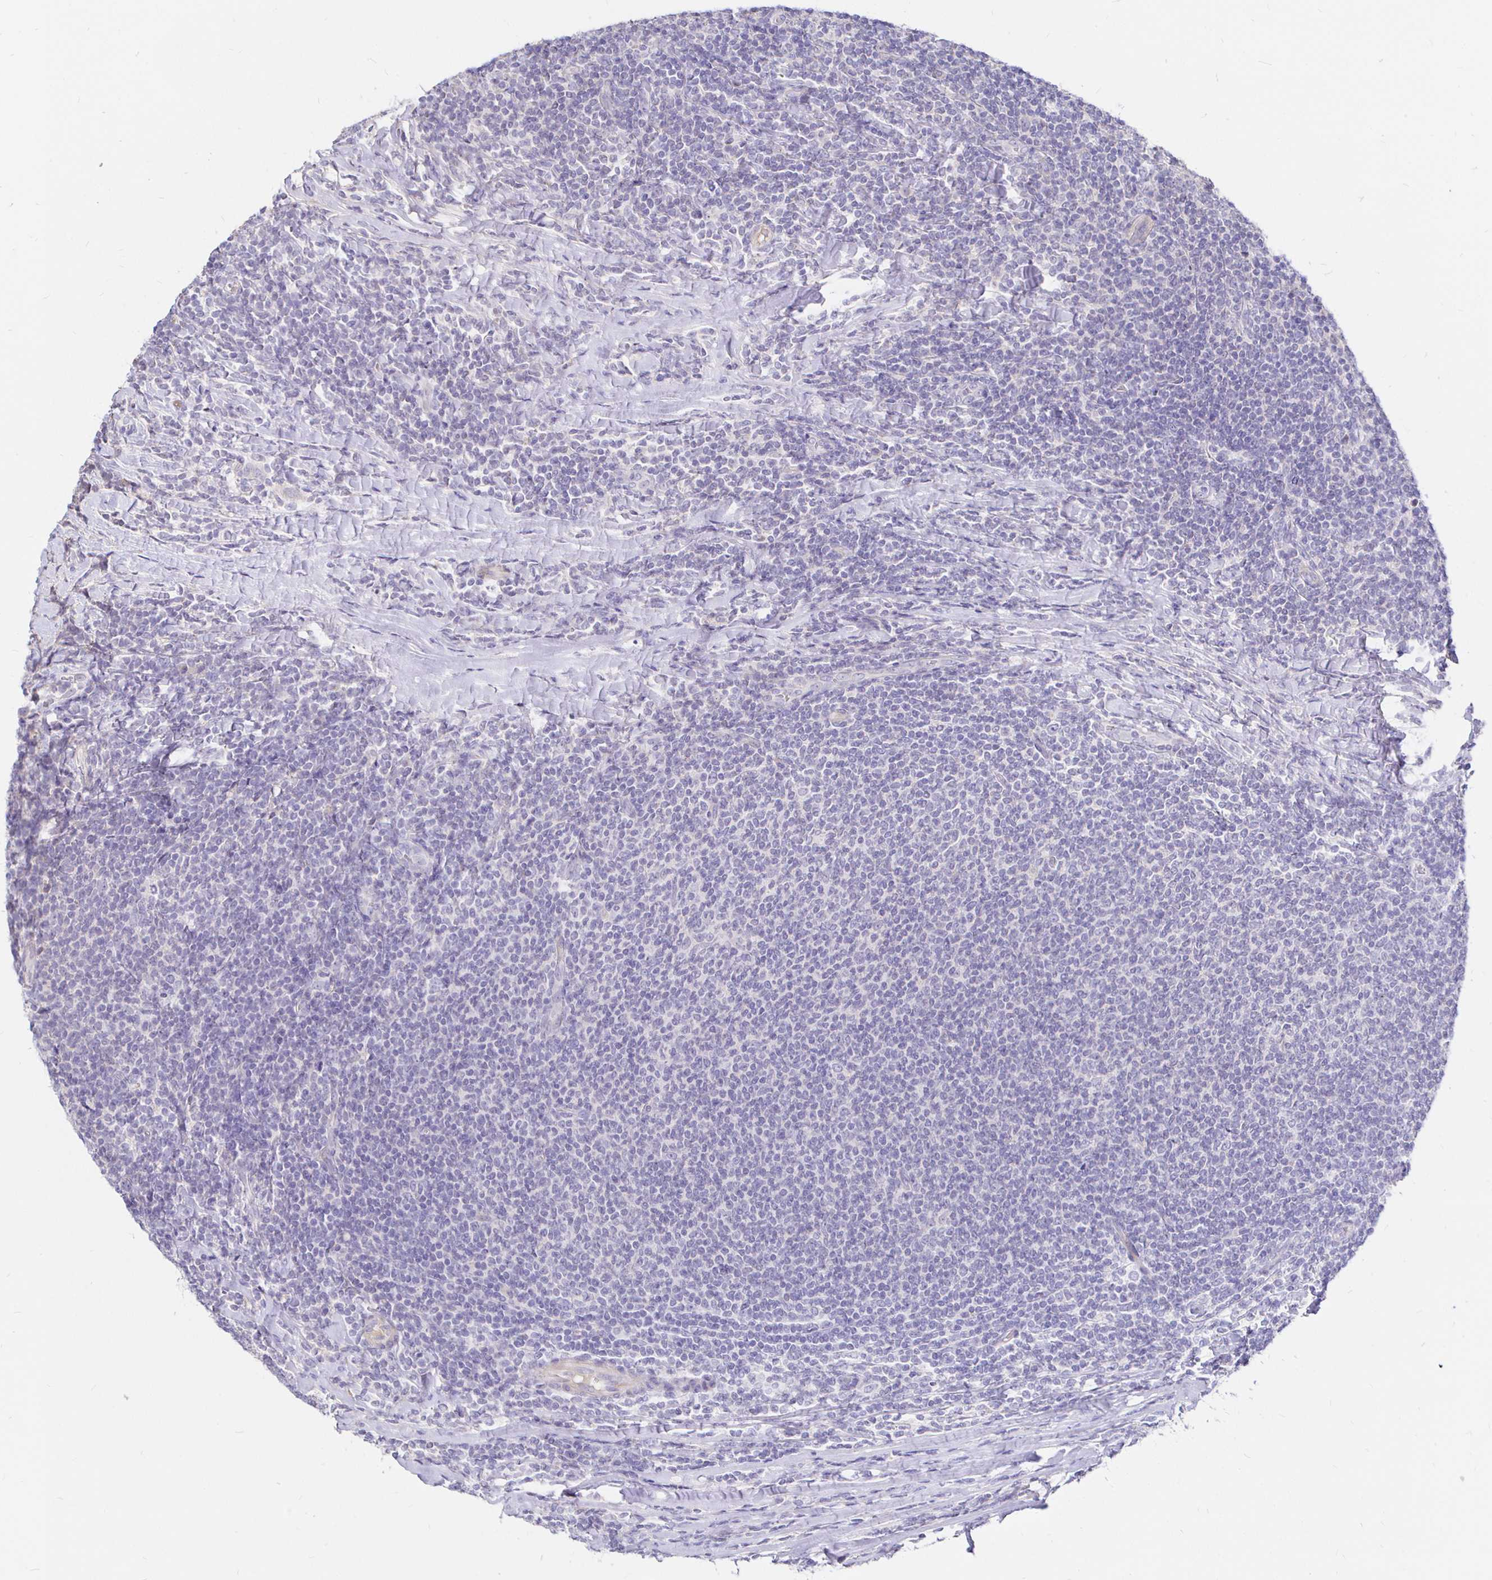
{"staining": {"intensity": "negative", "quantity": "none", "location": "none"}, "tissue": "lymphoma", "cell_type": "Tumor cells", "image_type": "cancer", "snomed": [{"axis": "morphology", "description": "Malignant lymphoma, non-Hodgkin's type, Low grade"}, {"axis": "topography", "description": "Lymph node"}], "caption": "Tumor cells show no significant expression in lymphoma.", "gene": "NECAB1", "patient": {"sex": "male", "age": 52}}